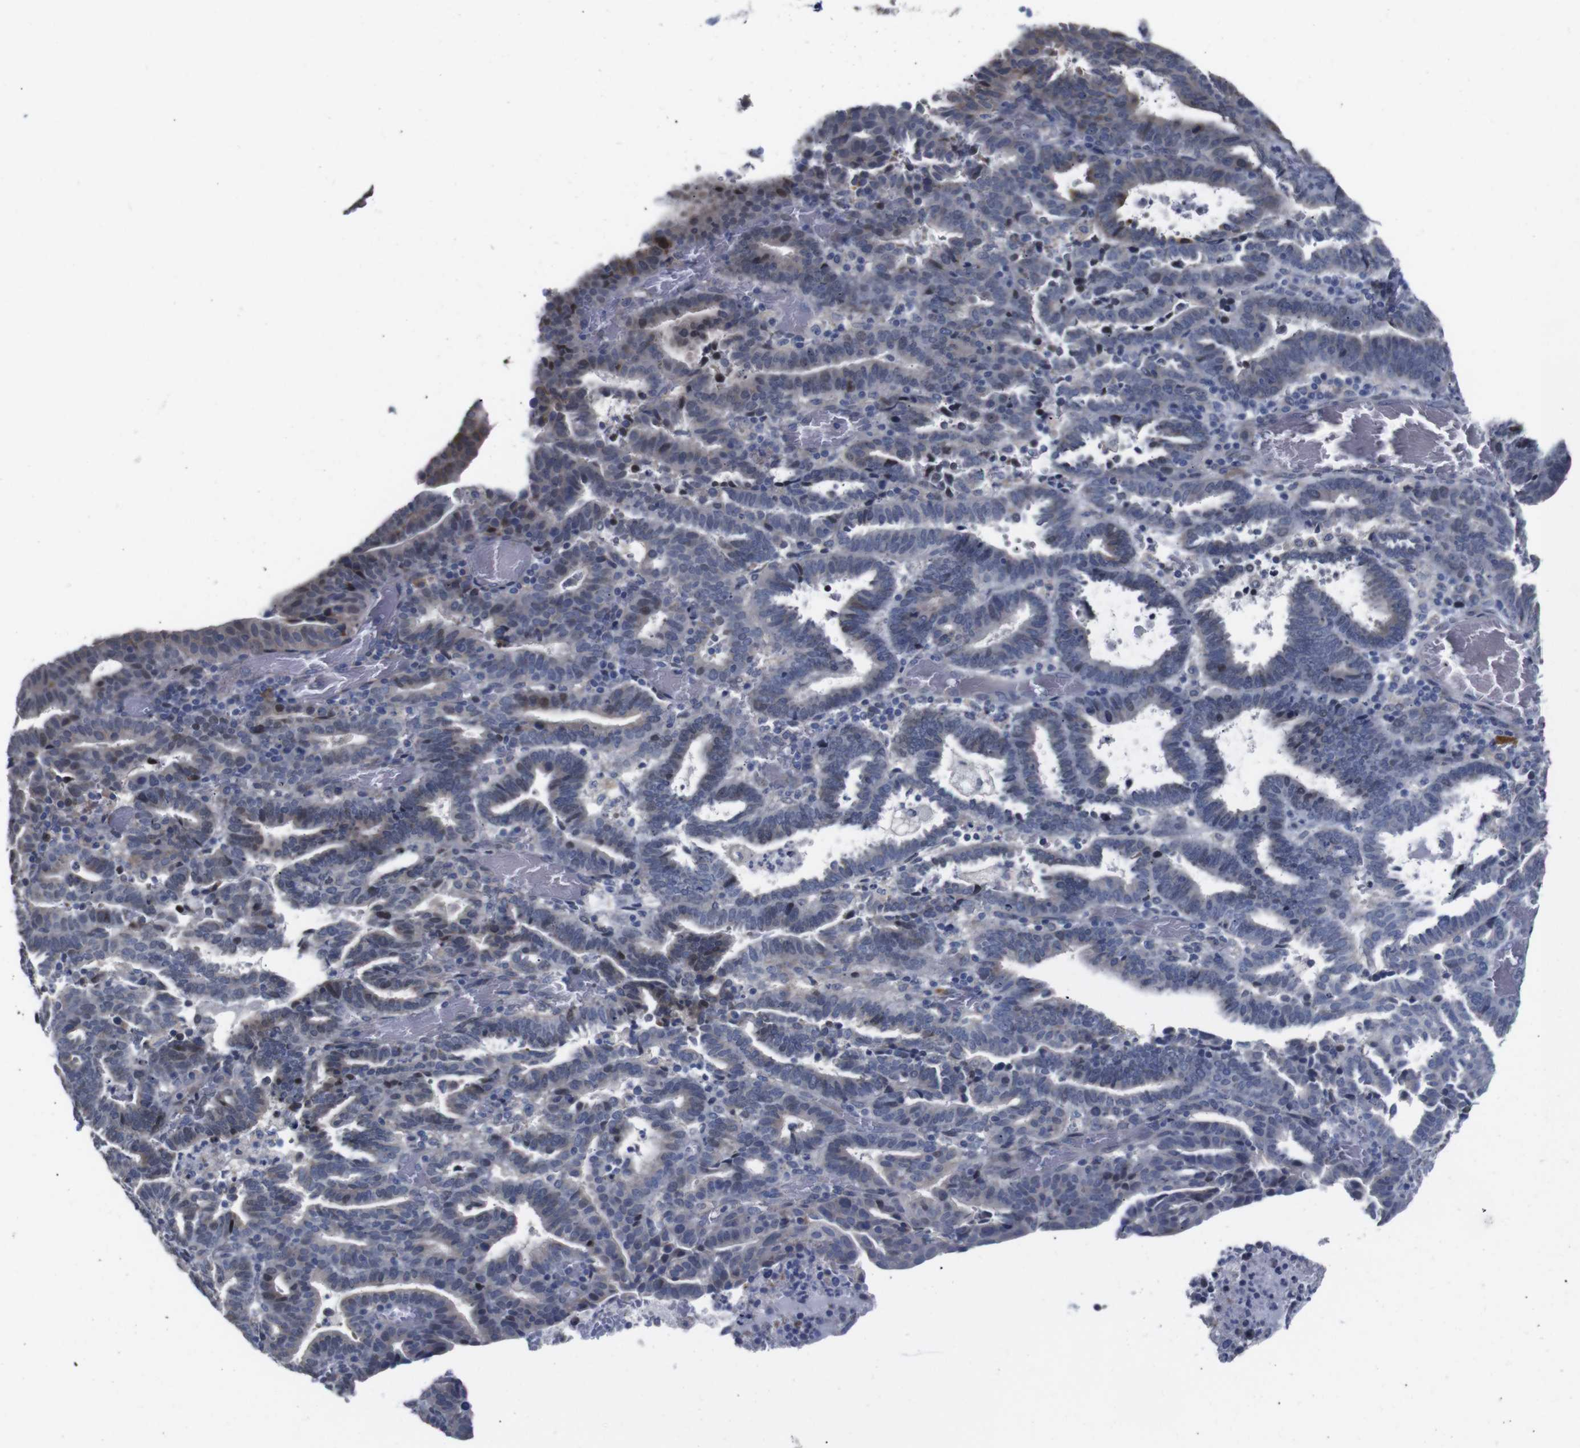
{"staining": {"intensity": "weak", "quantity": "<25%", "location": "cytoplasmic/membranous"}, "tissue": "endometrial cancer", "cell_type": "Tumor cells", "image_type": "cancer", "snomed": [{"axis": "morphology", "description": "Adenocarcinoma, NOS"}, {"axis": "topography", "description": "Uterus"}], "caption": "An immunohistochemistry (IHC) image of adenocarcinoma (endometrial) is shown. There is no staining in tumor cells of adenocarcinoma (endometrial).", "gene": "TCEAL9", "patient": {"sex": "female", "age": 83}}